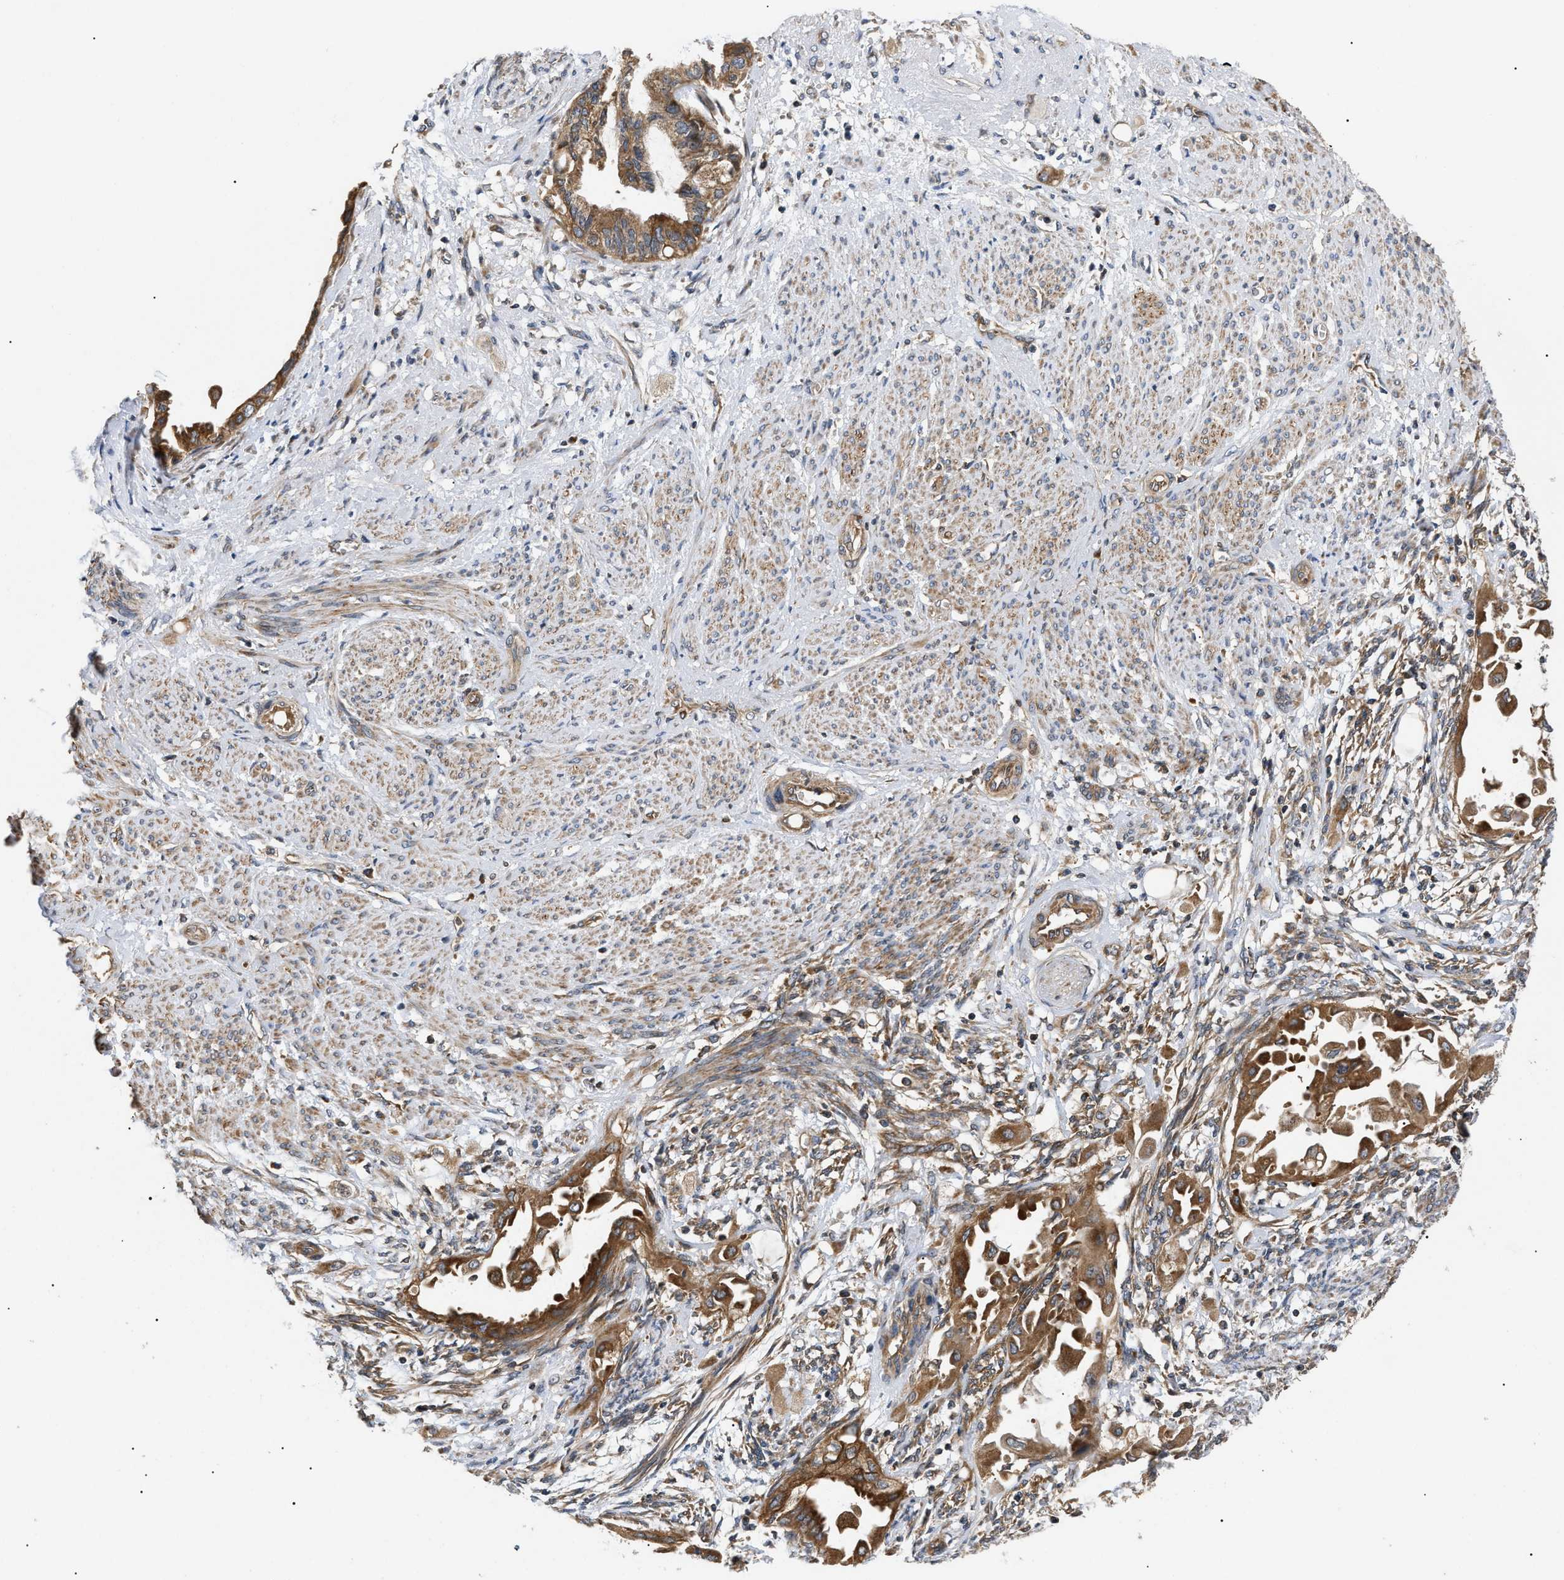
{"staining": {"intensity": "moderate", "quantity": ">75%", "location": "cytoplasmic/membranous"}, "tissue": "cervical cancer", "cell_type": "Tumor cells", "image_type": "cancer", "snomed": [{"axis": "morphology", "description": "Normal tissue, NOS"}, {"axis": "morphology", "description": "Adenocarcinoma, NOS"}, {"axis": "topography", "description": "Cervix"}, {"axis": "topography", "description": "Endometrium"}], "caption": "Immunohistochemical staining of human cervical cancer (adenocarcinoma) shows medium levels of moderate cytoplasmic/membranous protein positivity in about >75% of tumor cells. The staining was performed using DAB (3,3'-diaminobenzidine) to visualize the protein expression in brown, while the nuclei were stained in blue with hematoxylin (Magnification: 20x).", "gene": "PPM1B", "patient": {"sex": "female", "age": 86}}